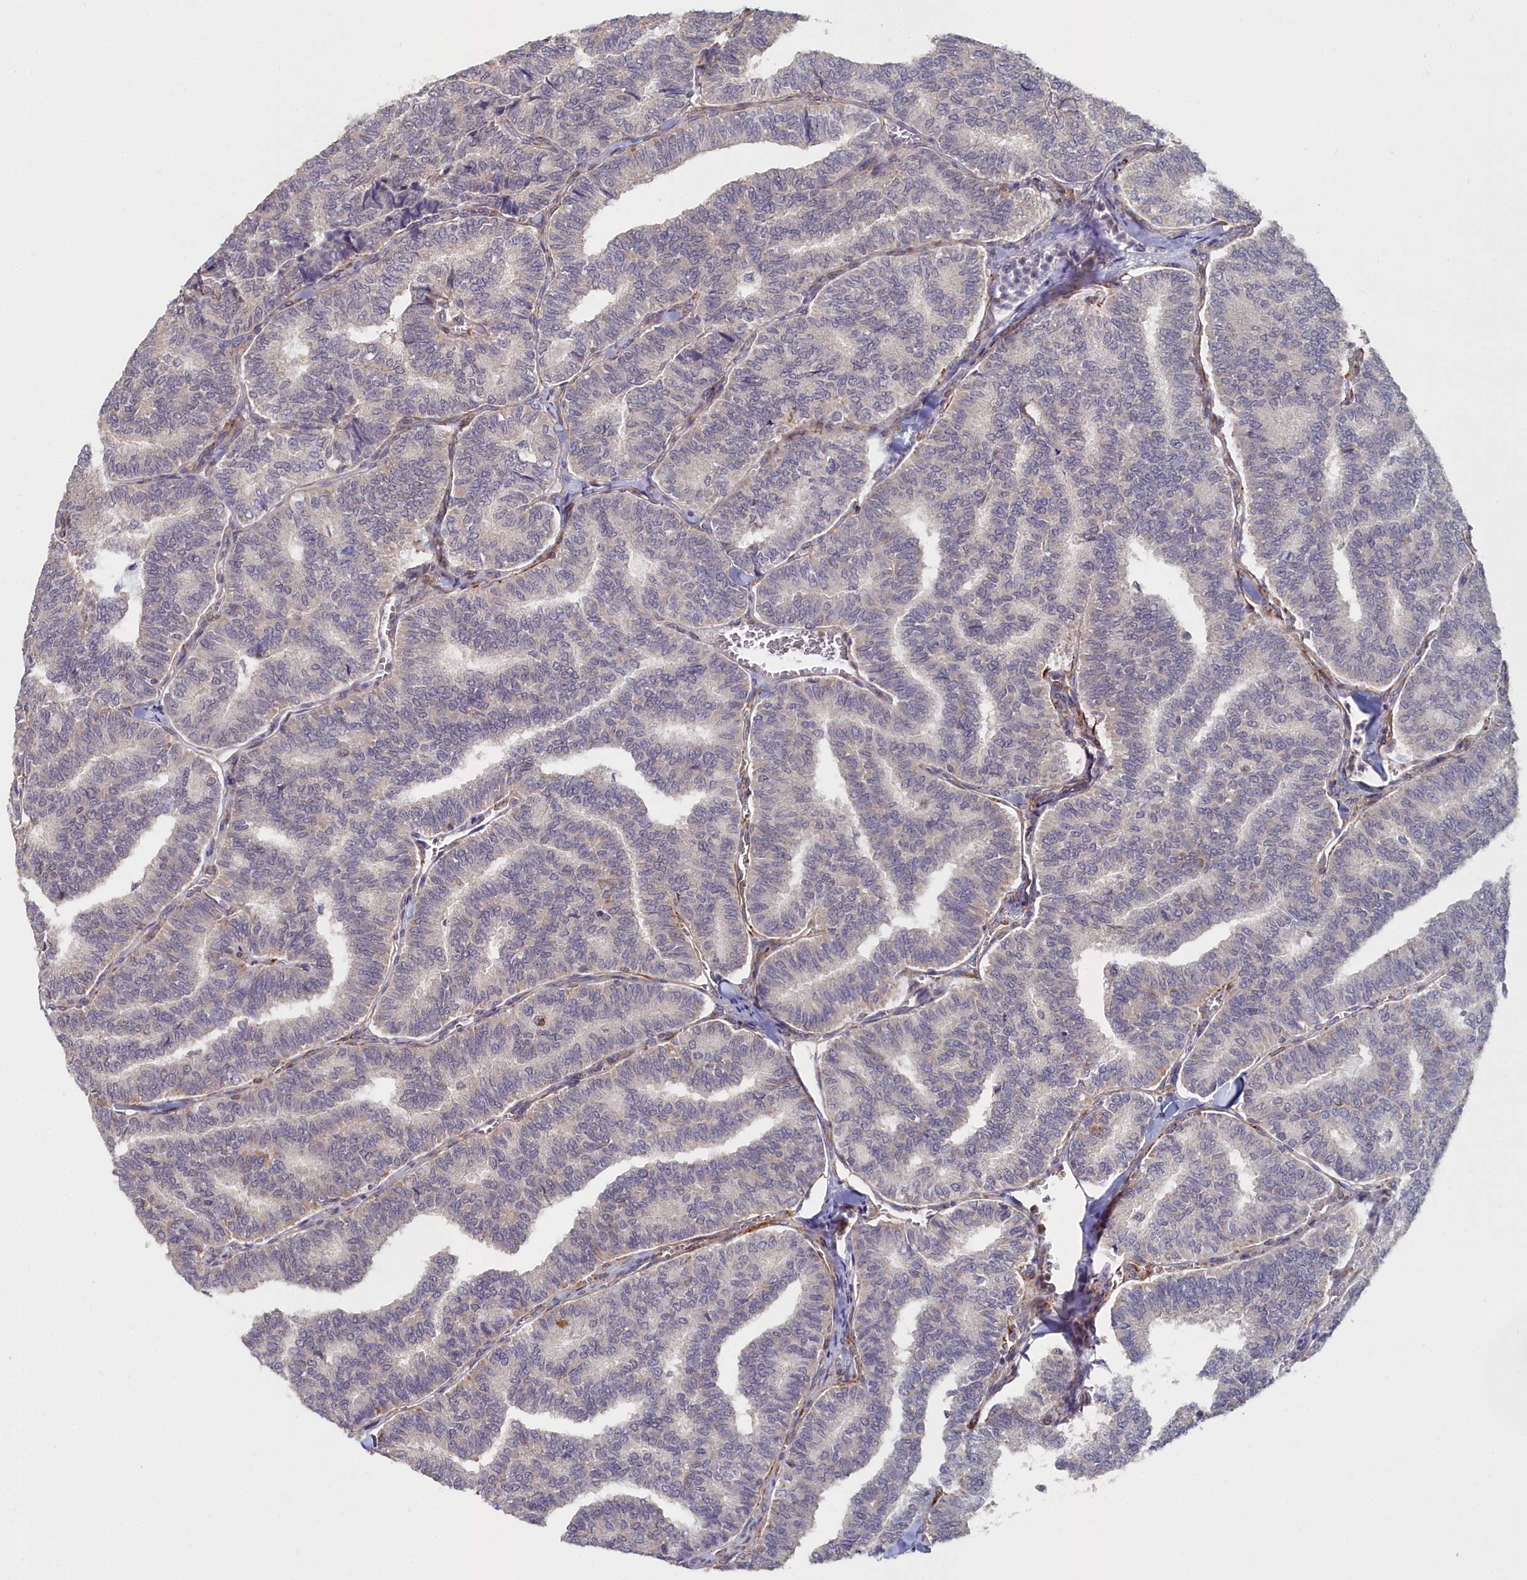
{"staining": {"intensity": "negative", "quantity": "none", "location": "none"}, "tissue": "thyroid cancer", "cell_type": "Tumor cells", "image_type": "cancer", "snomed": [{"axis": "morphology", "description": "Papillary adenocarcinoma, NOS"}, {"axis": "topography", "description": "Thyroid gland"}], "caption": "A high-resolution histopathology image shows immunohistochemistry staining of papillary adenocarcinoma (thyroid), which exhibits no significant staining in tumor cells. (DAB IHC visualized using brightfield microscopy, high magnification).", "gene": "C4orf19", "patient": {"sex": "female", "age": 35}}